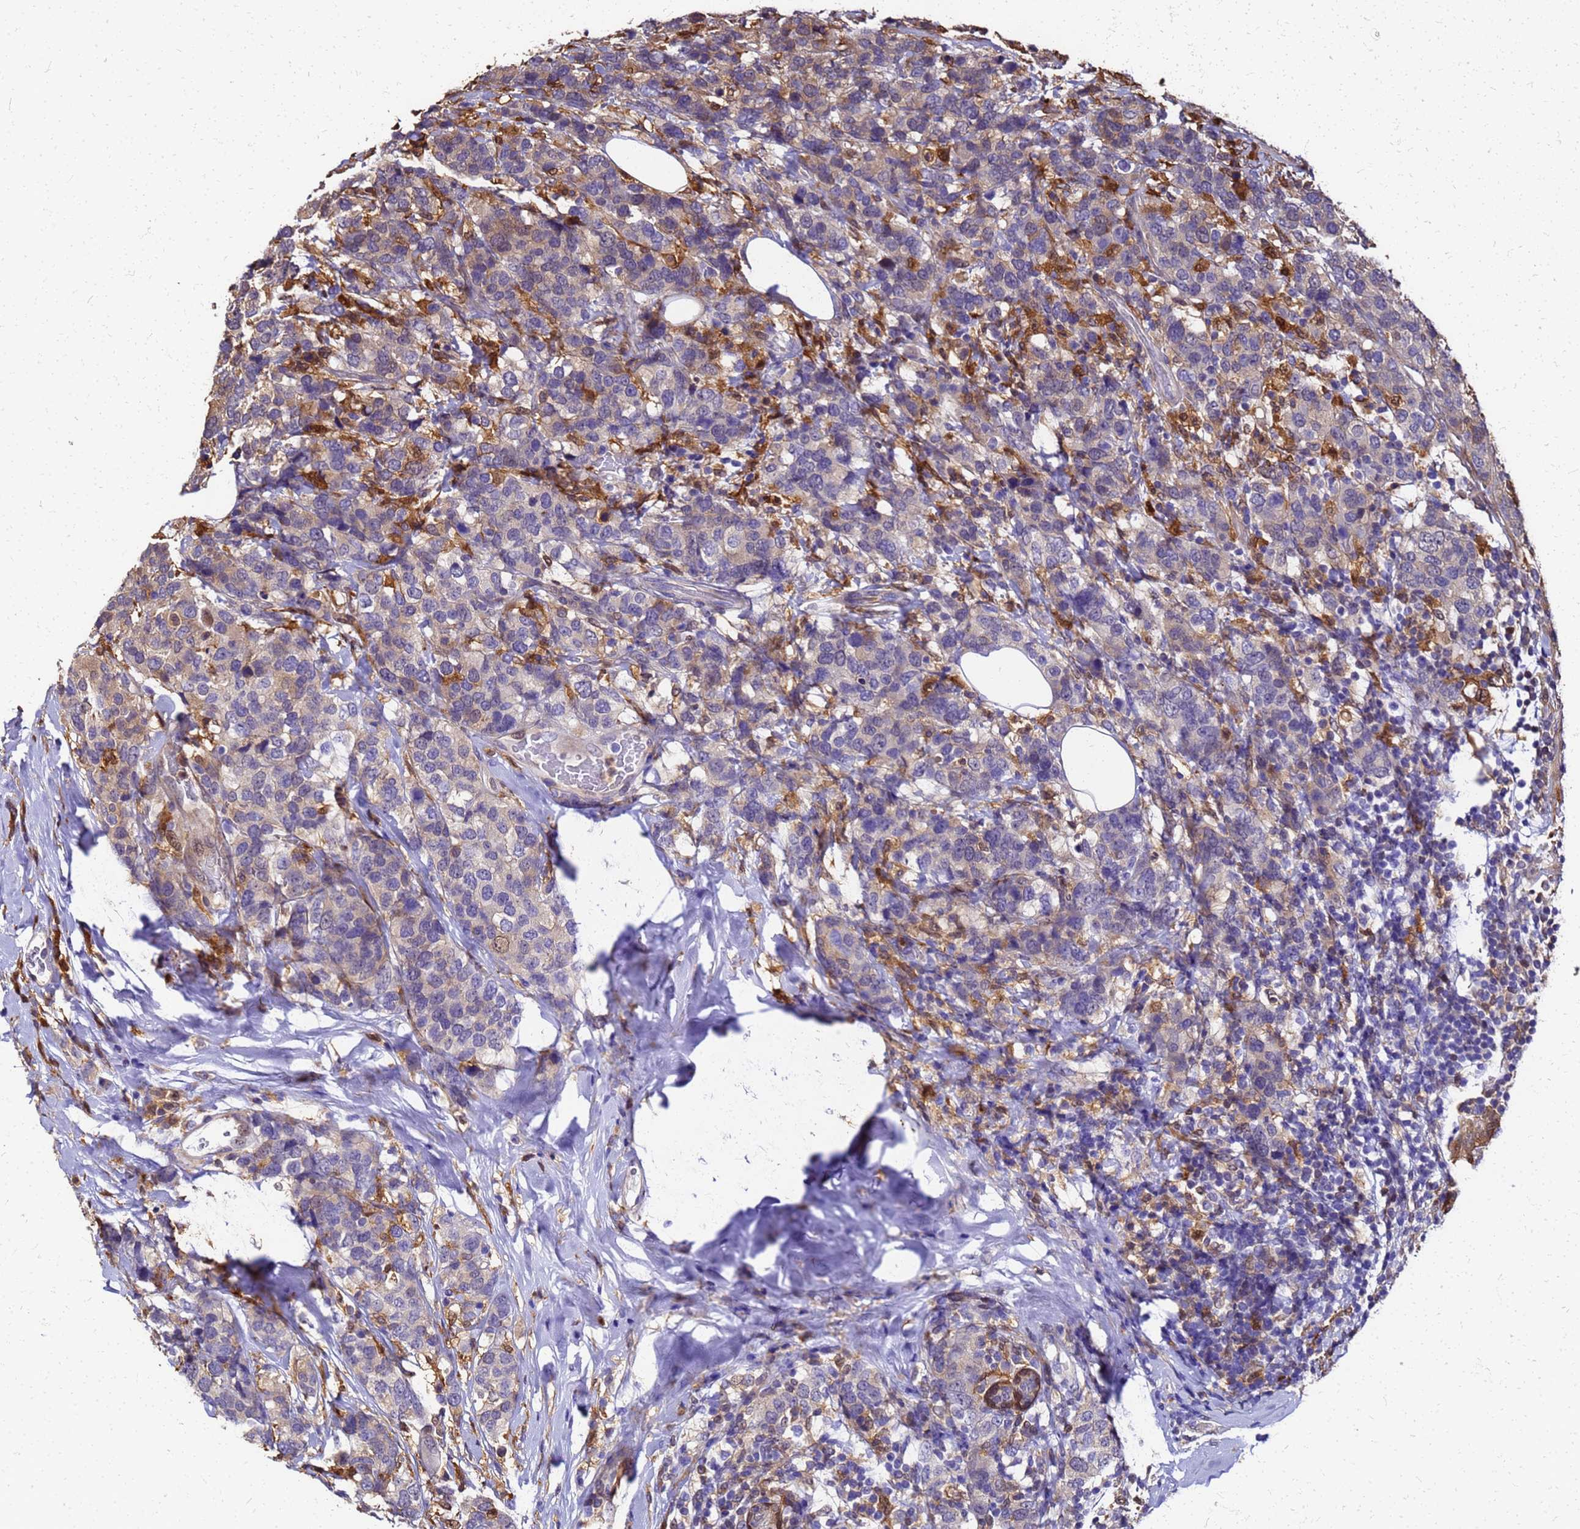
{"staining": {"intensity": "weak", "quantity": "<25%", "location": "cytoplasmic/membranous,nuclear"}, "tissue": "breast cancer", "cell_type": "Tumor cells", "image_type": "cancer", "snomed": [{"axis": "morphology", "description": "Lobular carcinoma"}, {"axis": "topography", "description": "Breast"}], "caption": "An image of breast cancer (lobular carcinoma) stained for a protein shows no brown staining in tumor cells. (DAB IHC with hematoxylin counter stain).", "gene": "S100A11", "patient": {"sex": "female", "age": 59}}